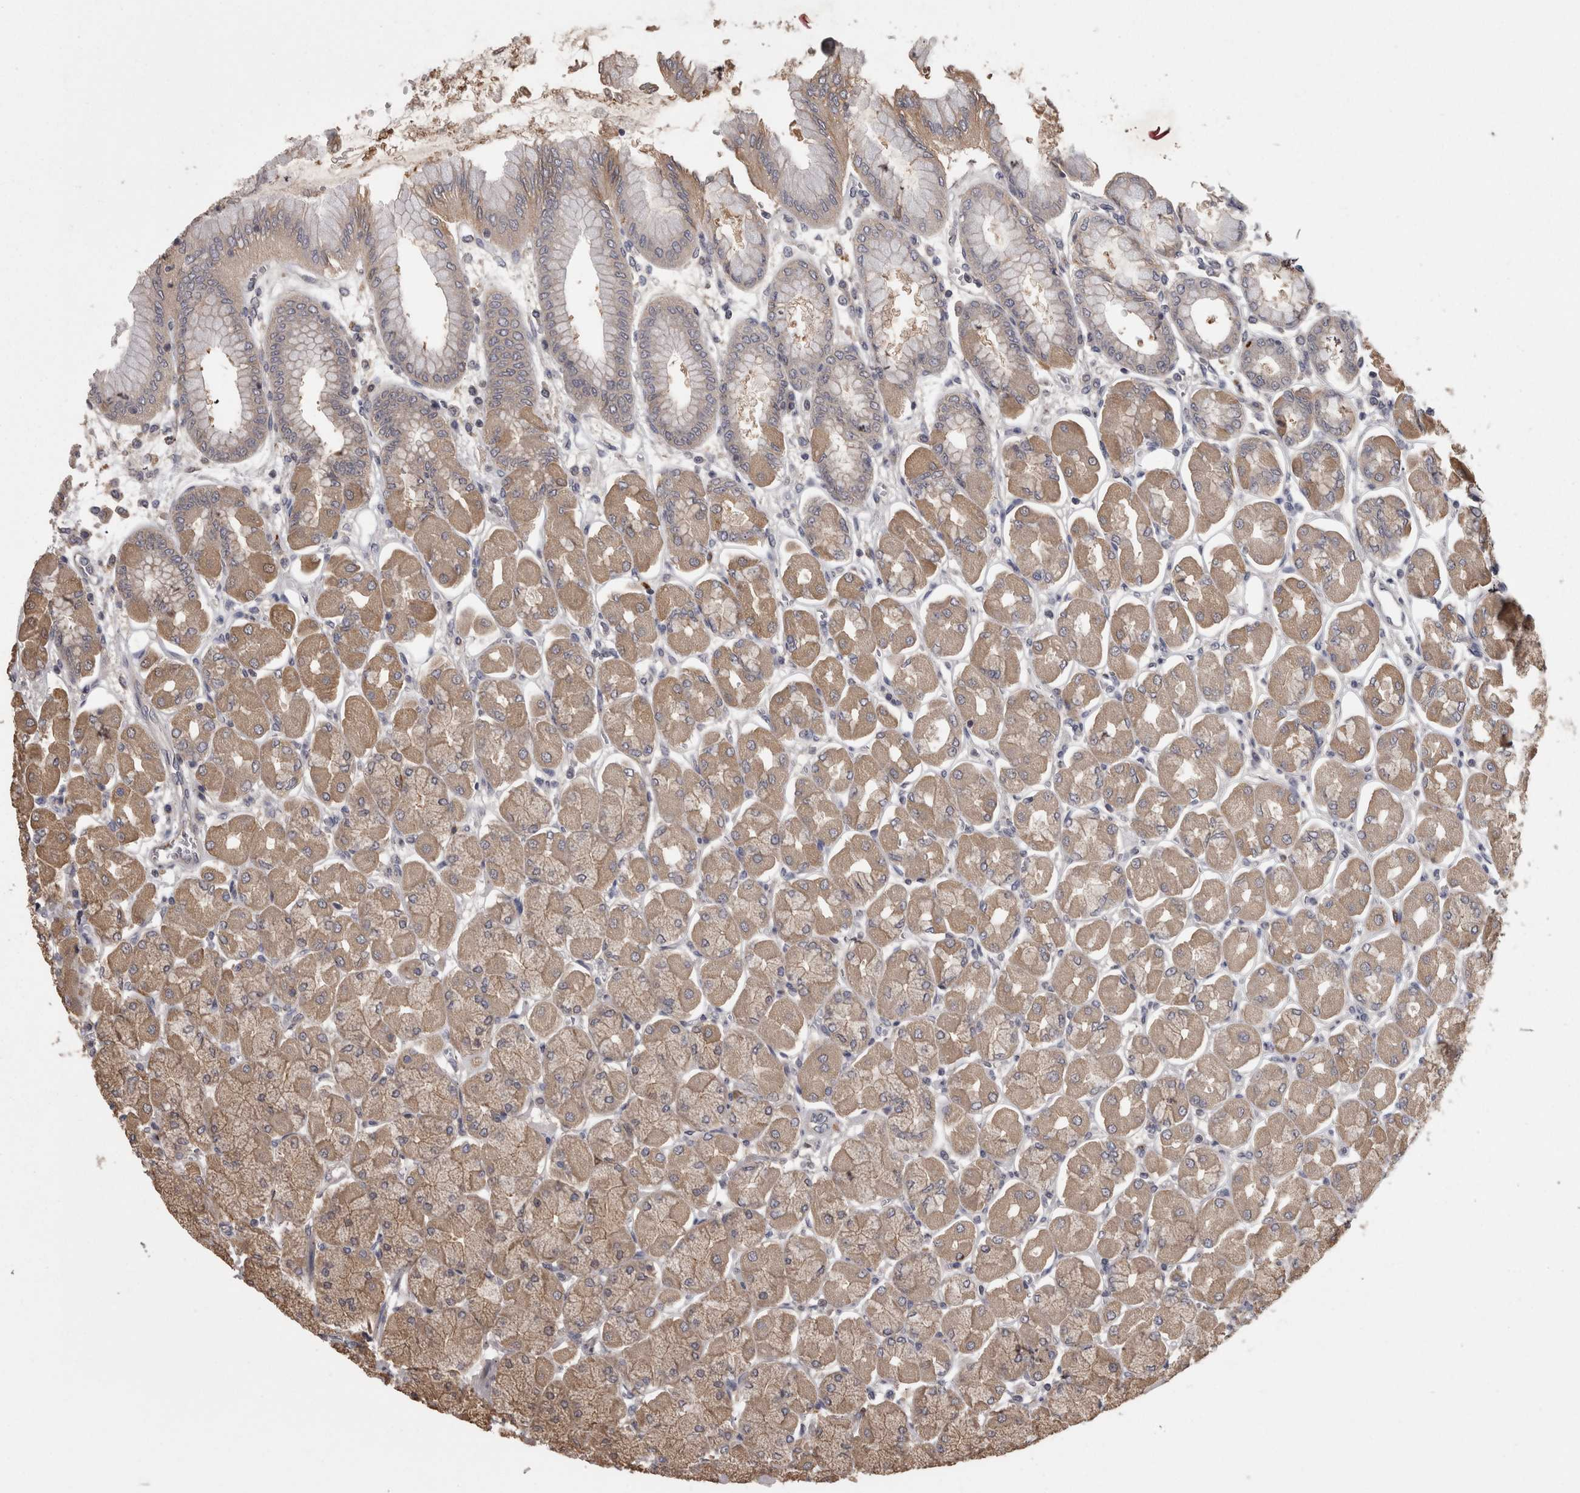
{"staining": {"intensity": "moderate", "quantity": ">75%", "location": "cytoplasmic/membranous"}, "tissue": "stomach", "cell_type": "Glandular cells", "image_type": "normal", "snomed": [{"axis": "morphology", "description": "Normal tissue, NOS"}, {"axis": "topography", "description": "Stomach, upper"}], "caption": "A brown stain shows moderate cytoplasmic/membranous positivity of a protein in glandular cells of unremarkable human stomach. Immunohistochemistry (ihc) stains the protein of interest in brown and the nuclei are stained blue.", "gene": "PCM1", "patient": {"sex": "female", "age": 56}}